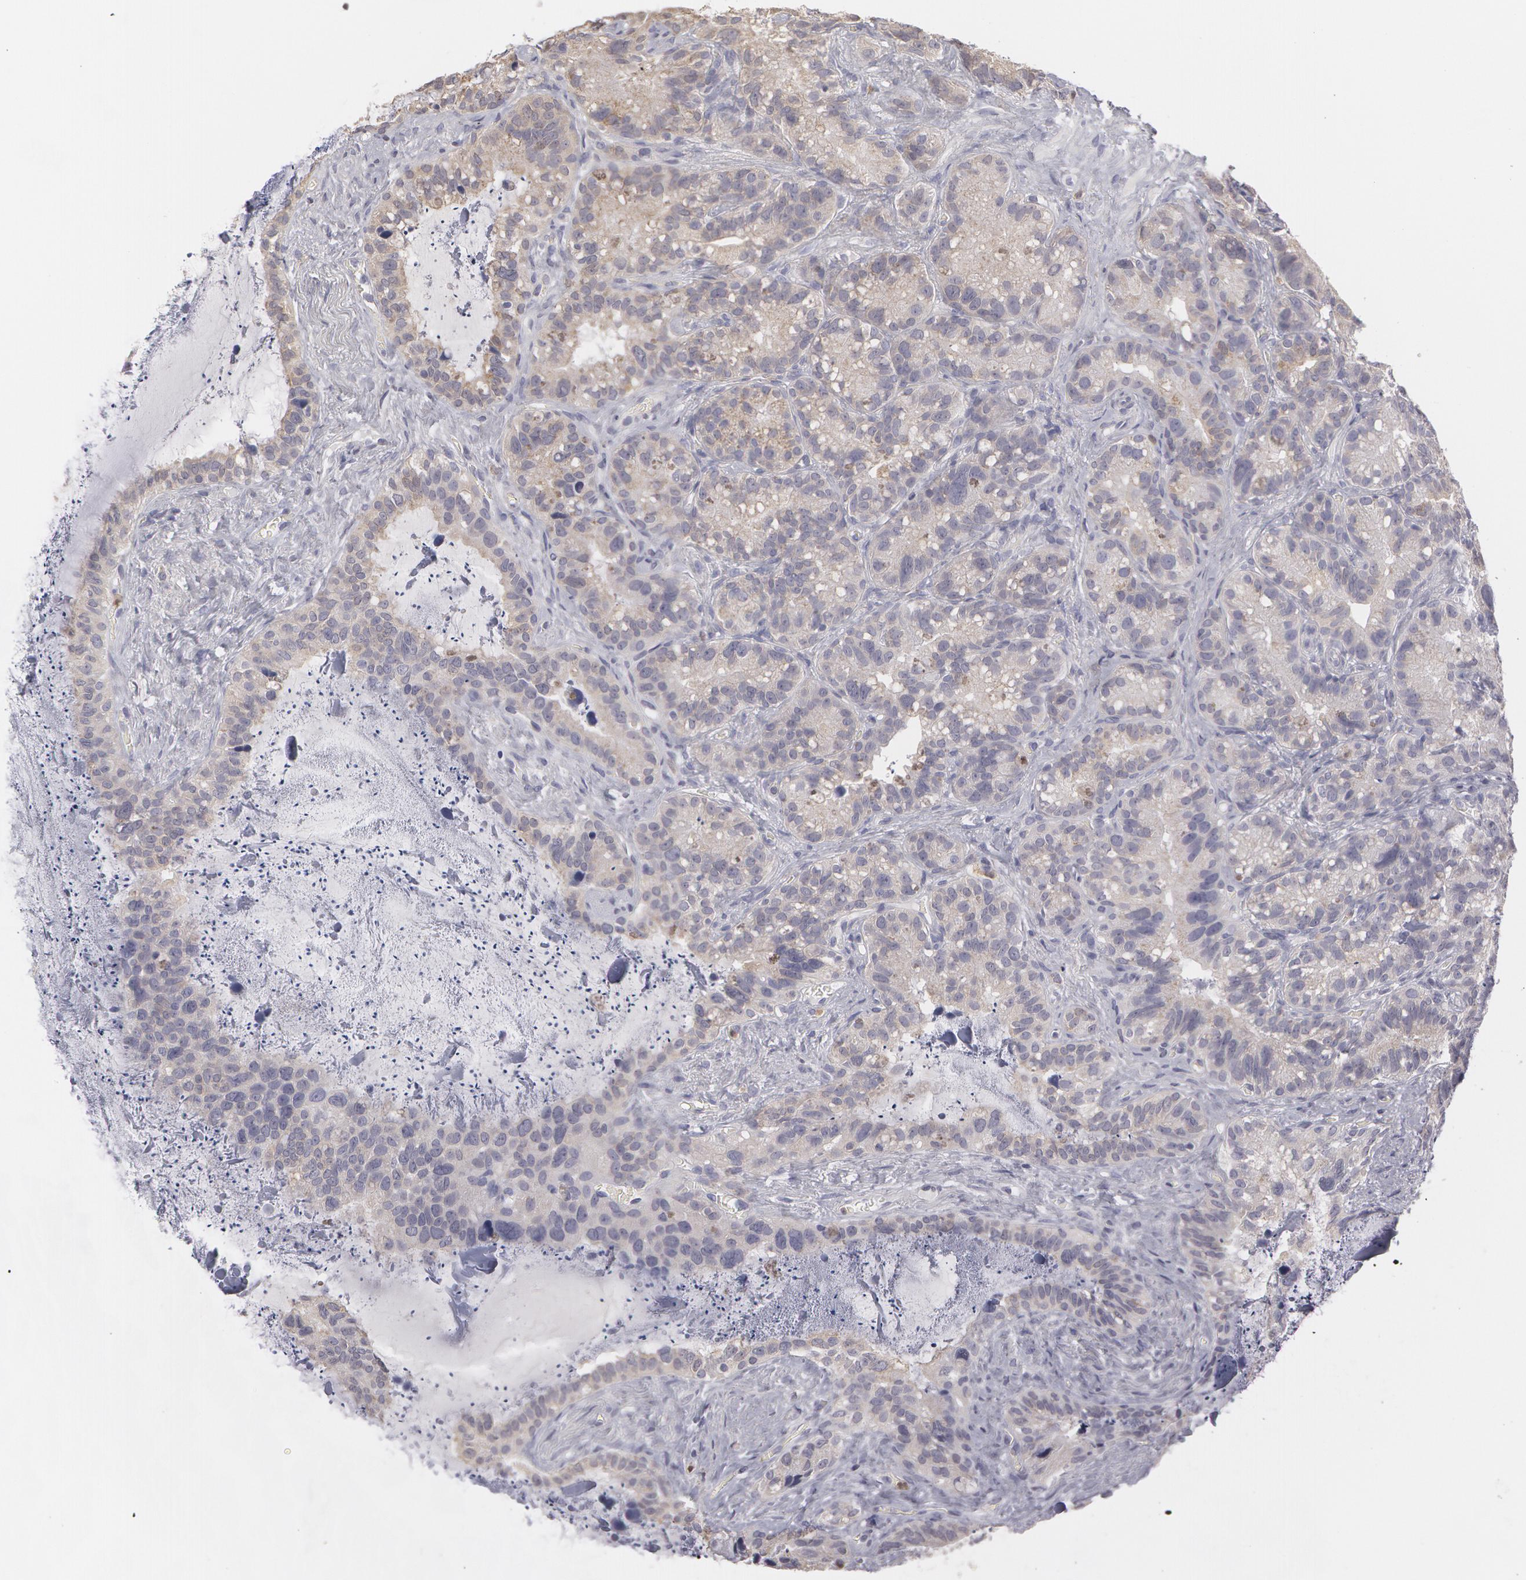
{"staining": {"intensity": "weak", "quantity": ">75%", "location": "cytoplasmic/membranous"}, "tissue": "seminal vesicle", "cell_type": "Glandular cells", "image_type": "normal", "snomed": [{"axis": "morphology", "description": "Normal tissue, NOS"}, {"axis": "topography", "description": "Seminal veicle"}], "caption": "Immunohistochemistry of normal human seminal vesicle reveals low levels of weak cytoplasmic/membranous staining in approximately >75% of glandular cells. (Brightfield microscopy of DAB IHC at high magnification).", "gene": "CAT", "patient": {"sex": "male", "age": 63}}